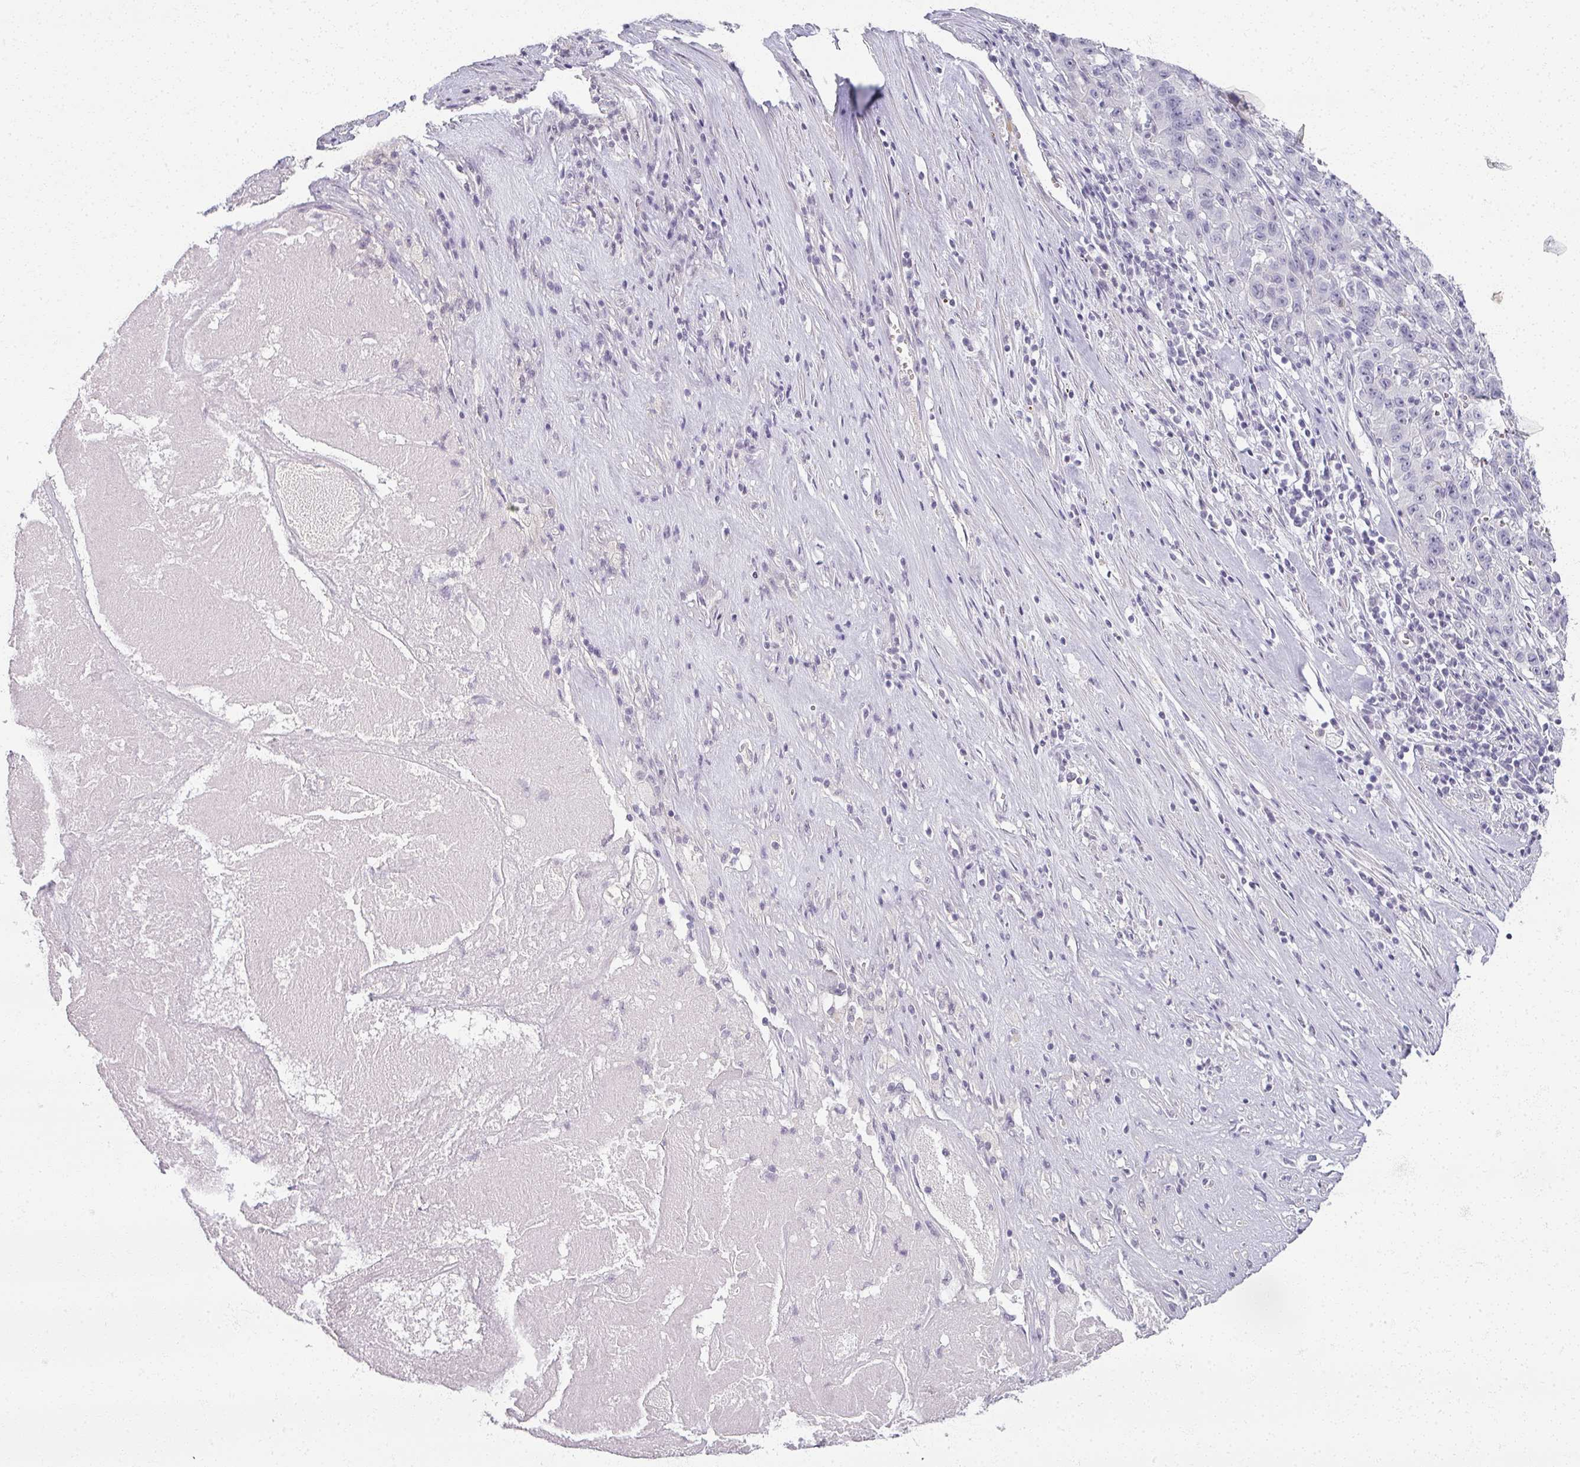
{"staining": {"intensity": "negative", "quantity": "none", "location": "none"}, "tissue": "pancreatic cancer", "cell_type": "Tumor cells", "image_type": "cancer", "snomed": [{"axis": "morphology", "description": "Adenocarcinoma, NOS"}, {"axis": "topography", "description": "Pancreas"}], "caption": "This micrograph is of pancreatic cancer (adenocarcinoma) stained with IHC to label a protein in brown with the nuclei are counter-stained blue. There is no staining in tumor cells.", "gene": "RFPL2", "patient": {"sex": "male", "age": 63}}